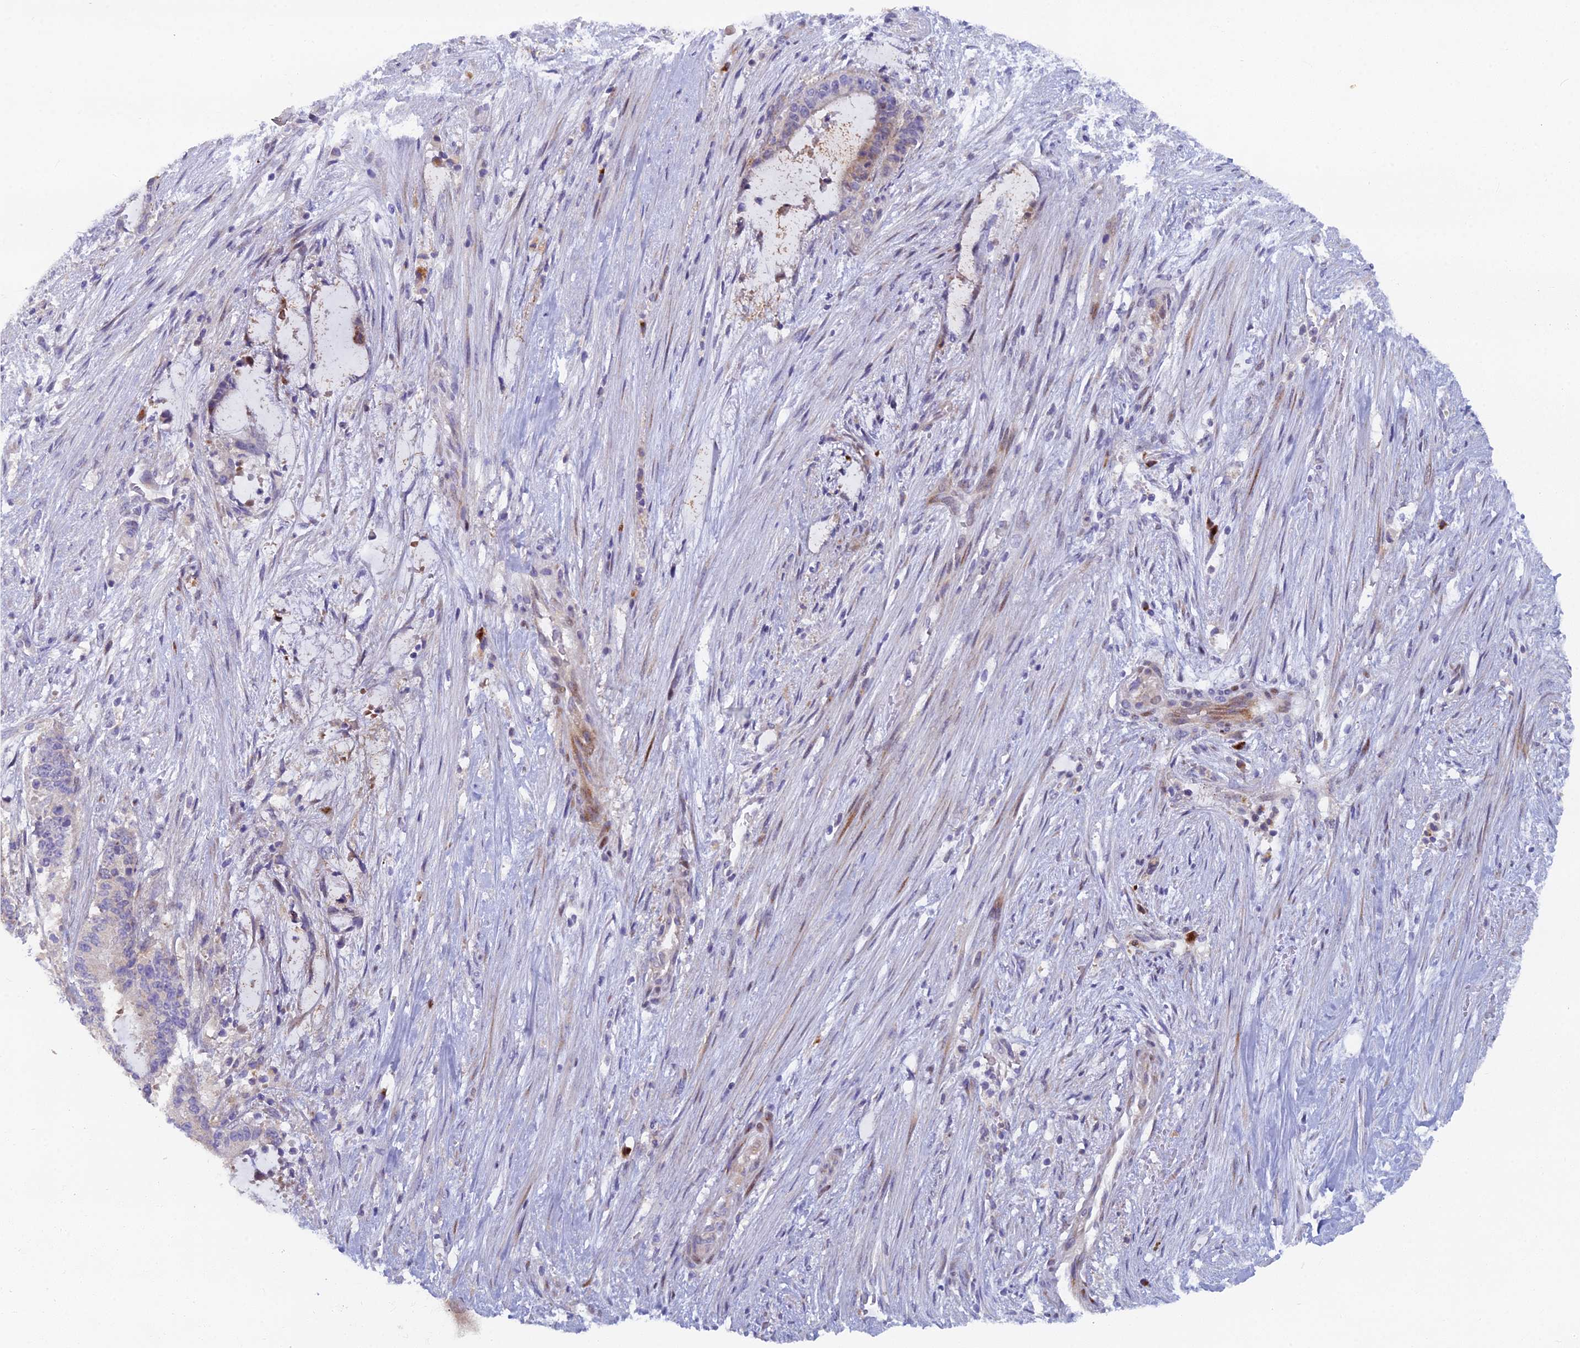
{"staining": {"intensity": "weak", "quantity": "<25%", "location": "cytoplasmic/membranous"}, "tissue": "liver cancer", "cell_type": "Tumor cells", "image_type": "cancer", "snomed": [{"axis": "morphology", "description": "Normal tissue, NOS"}, {"axis": "morphology", "description": "Cholangiocarcinoma"}, {"axis": "topography", "description": "Liver"}, {"axis": "topography", "description": "Peripheral nerve tissue"}], "caption": "Liver cancer (cholangiocarcinoma) was stained to show a protein in brown. There is no significant staining in tumor cells.", "gene": "B9D2", "patient": {"sex": "female", "age": 73}}